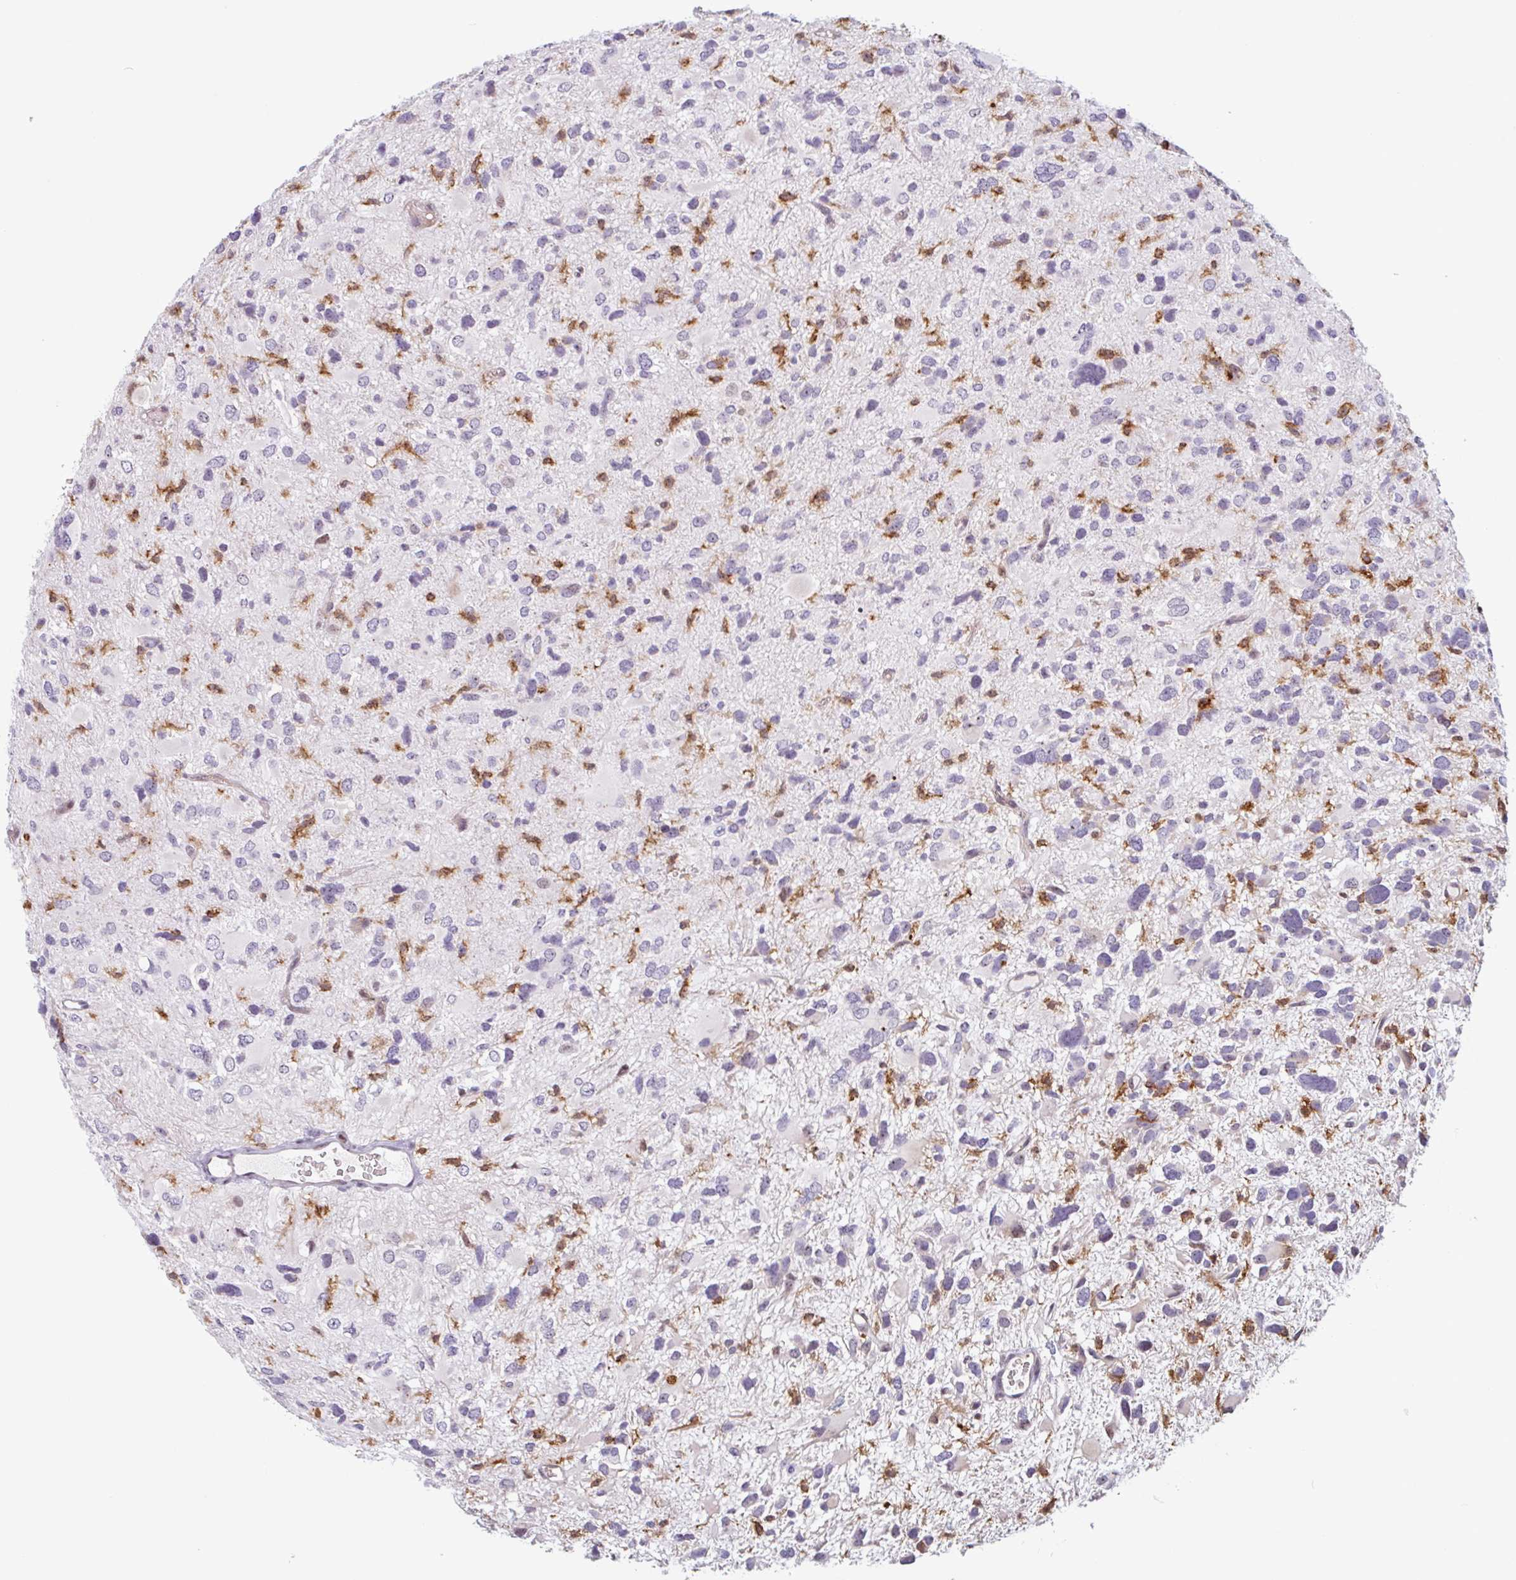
{"staining": {"intensity": "negative", "quantity": "none", "location": "none"}, "tissue": "glioma", "cell_type": "Tumor cells", "image_type": "cancer", "snomed": [{"axis": "morphology", "description": "Glioma, malignant, High grade"}, {"axis": "topography", "description": "Brain"}], "caption": "IHC histopathology image of neoplastic tissue: human malignant high-grade glioma stained with DAB (3,3'-diaminobenzidine) reveals no significant protein expression in tumor cells.", "gene": "TMEM119", "patient": {"sex": "female", "age": 11}}